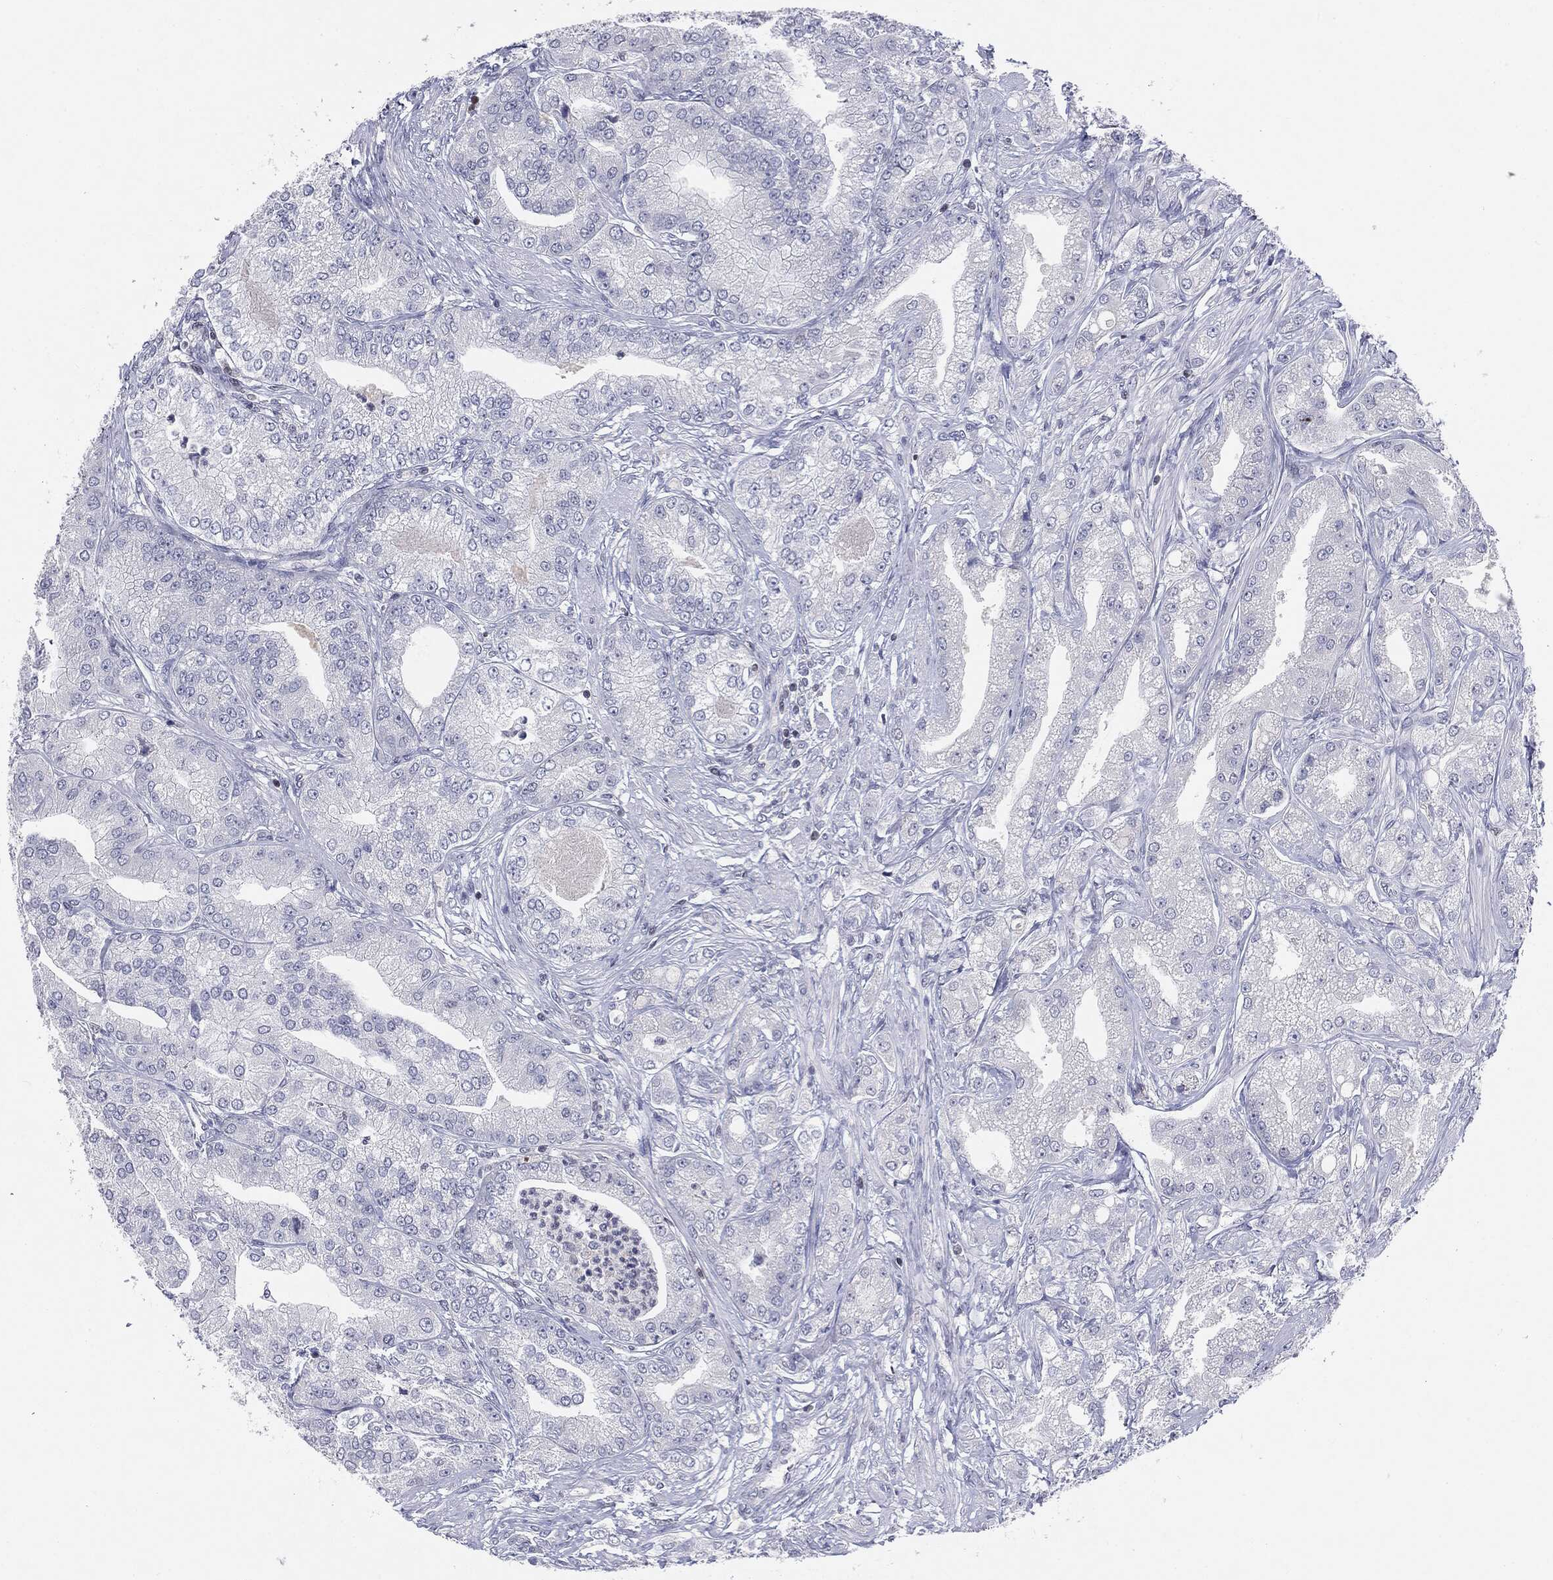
{"staining": {"intensity": "negative", "quantity": "none", "location": "none"}, "tissue": "prostate cancer", "cell_type": "Tumor cells", "image_type": "cancer", "snomed": [{"axis": "morphology", "description": "Adenocarcinoma, High grade"}, {"axis": "topography", "description": "Prostate"}], "caption": "Tumor cells are negative for protein expression in human adenocarcinoma (high-grade) (prostate).", "gene": "KIF2C", "patient": {"sex": "male", "age": 61}}